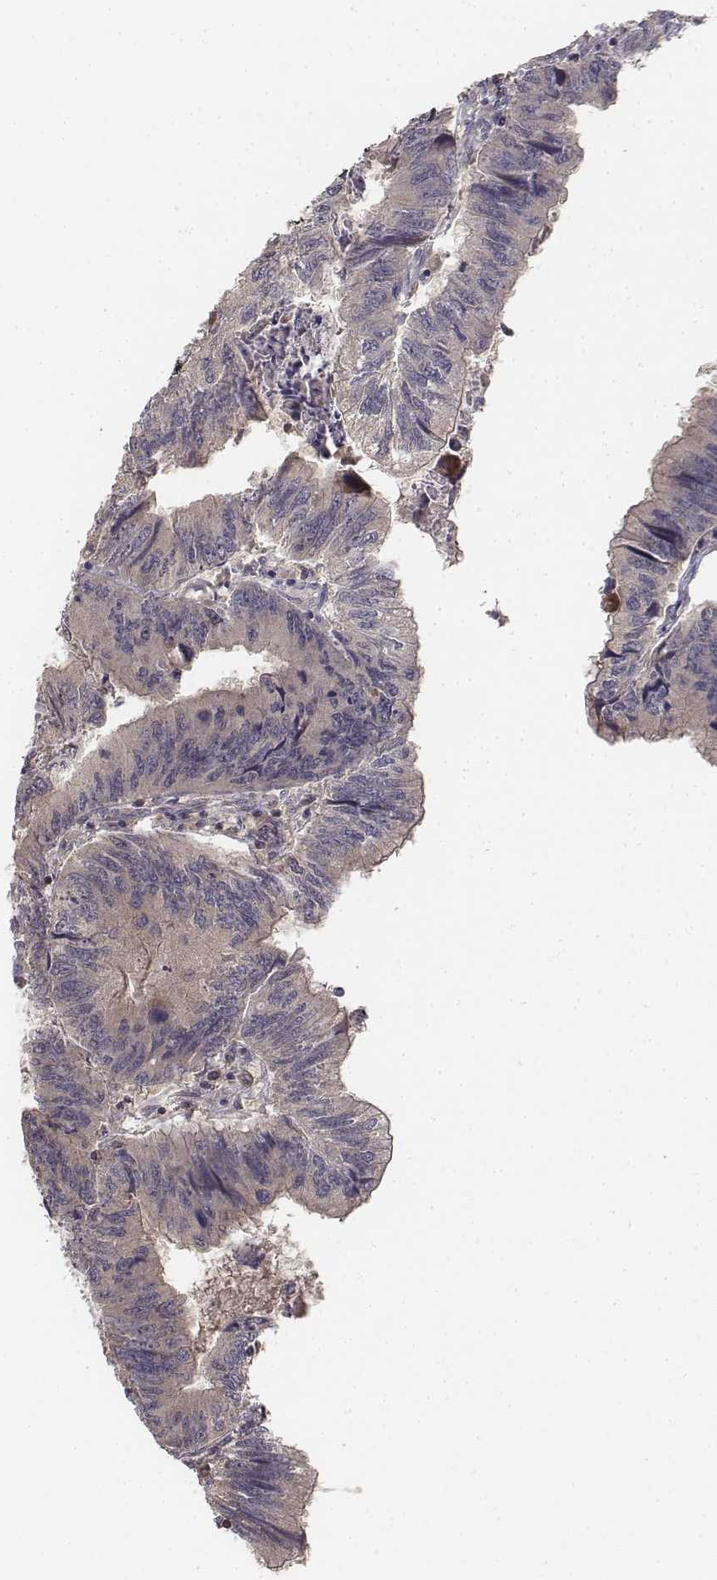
{"staining": {"intensity": "weak", "quantity": ">75%", "location": "cytoplasmic/membranous"}, "tissue": "colorectal cancer", "cell_type": "Tumor cells", "image_type": "cancer", "snomed": [{"axis": "morphology", "description": "Adenocarcinoma, NOS"}, {"axis": "topography", "description": "Colon"}], "caption": "A high-resolution image shows immunohistochemistry (IHC) staining of adenocarcinoma (colorectal), which demonstrates weak cytoplasmic/membranous staining in approximately >75% of tumor cells. (DAB (3,3'-diaminobenzidine) IHC with brightfield microscopy, high magnification).", "gene": "FBXO21", "patient": {"sex": "male", "age": 53}}